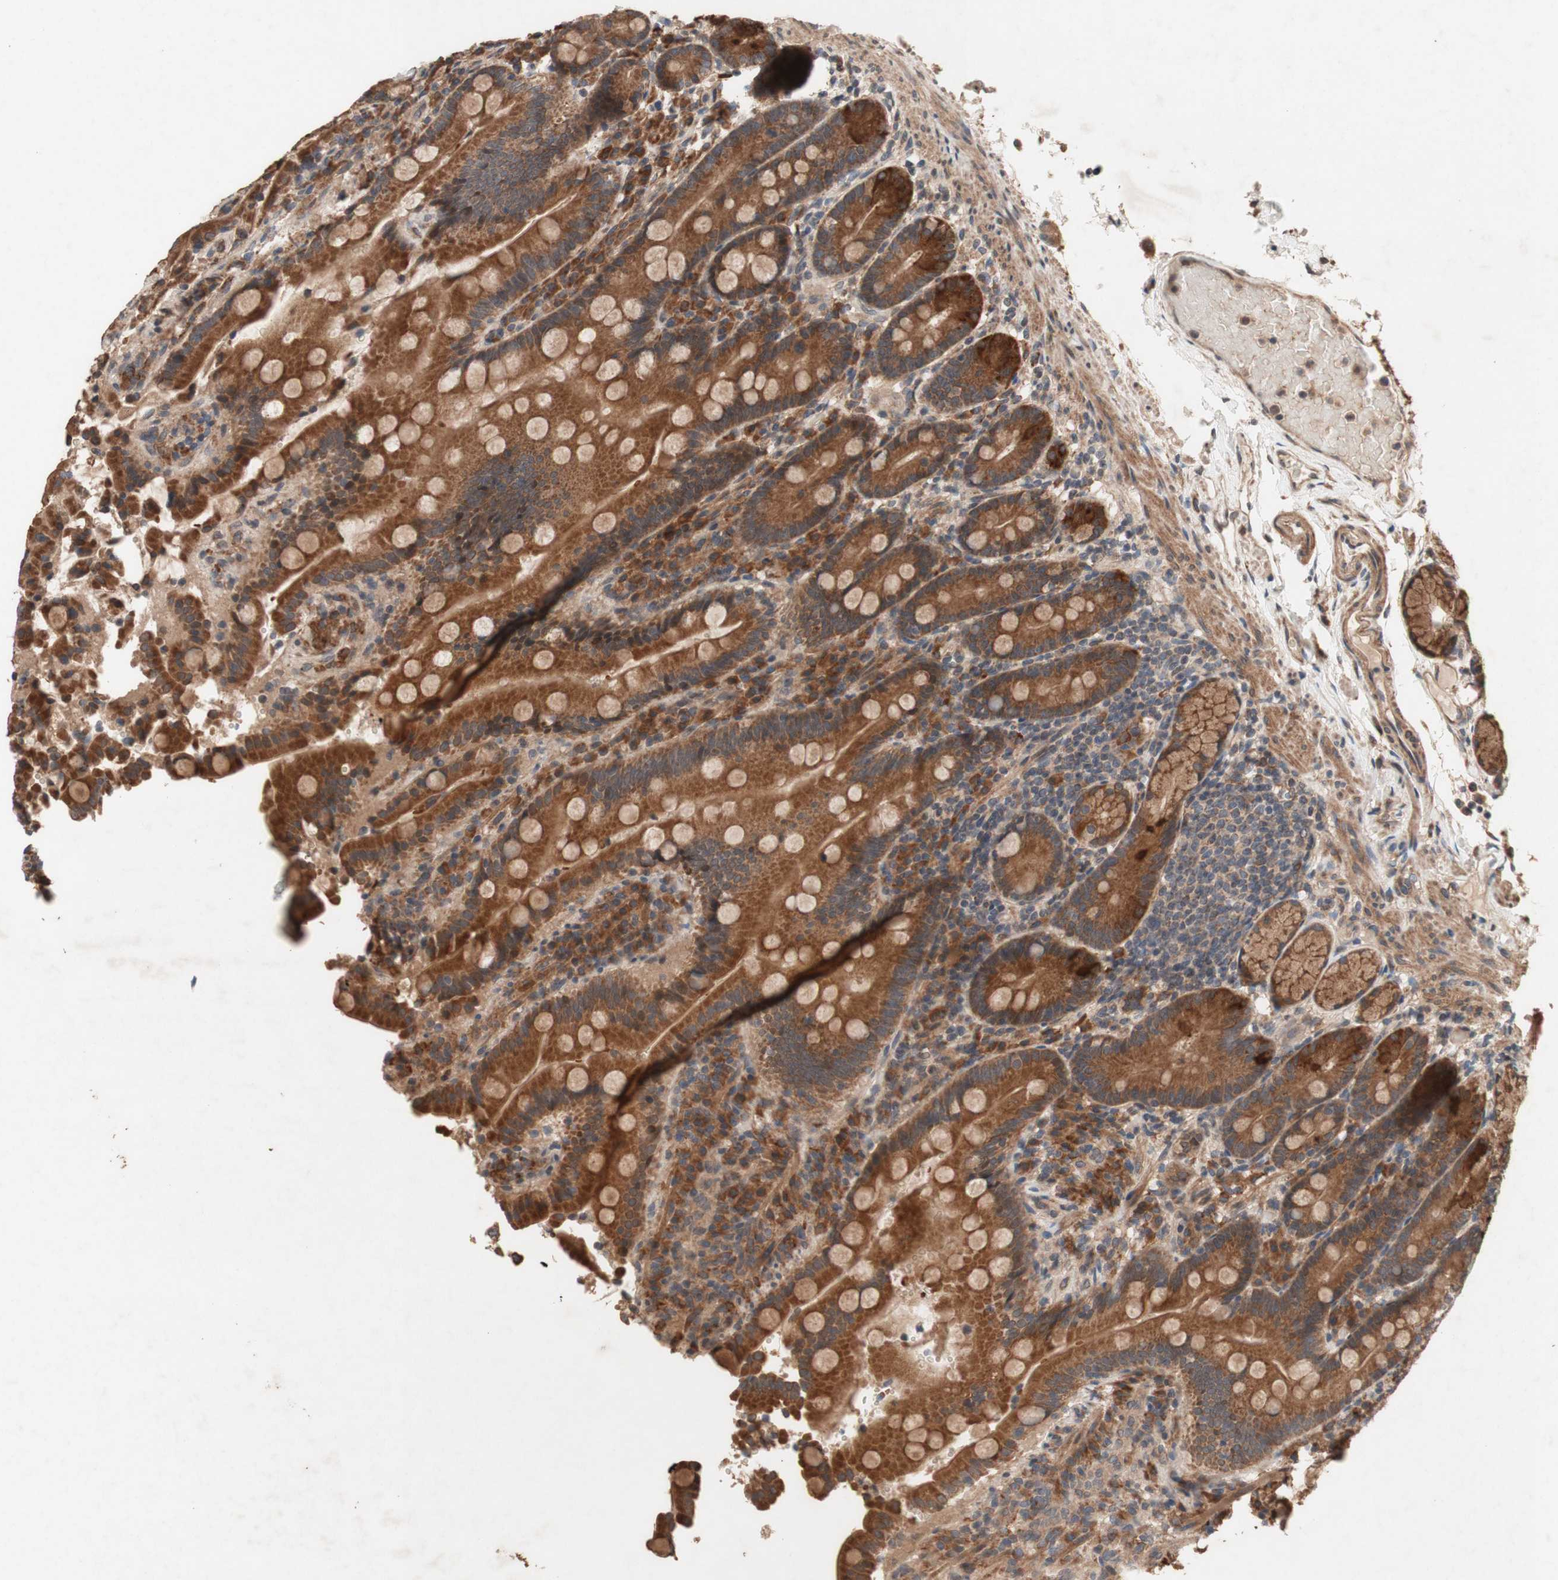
{"staining": {"intensity": "strong", "quantity": ">75%", "location": "cytoplasmic/membranous"}, "tissue": "duodenum", "cell_type": "Glandular cells", "image_type": "normal", "snomed": [{"axis": "morphology", "description": "Normal tissue, NOS"}, {"axis": "topography", "description": "Small intestine, NOS"}], "caption": "Brown immunohistochemical staining in normal human duodenum shows strong cytoplasmic/membranous staining in approximately >75% of glandular cells.", "gene": "DDOST", "patient": {"sex": "female", "age": 71}}